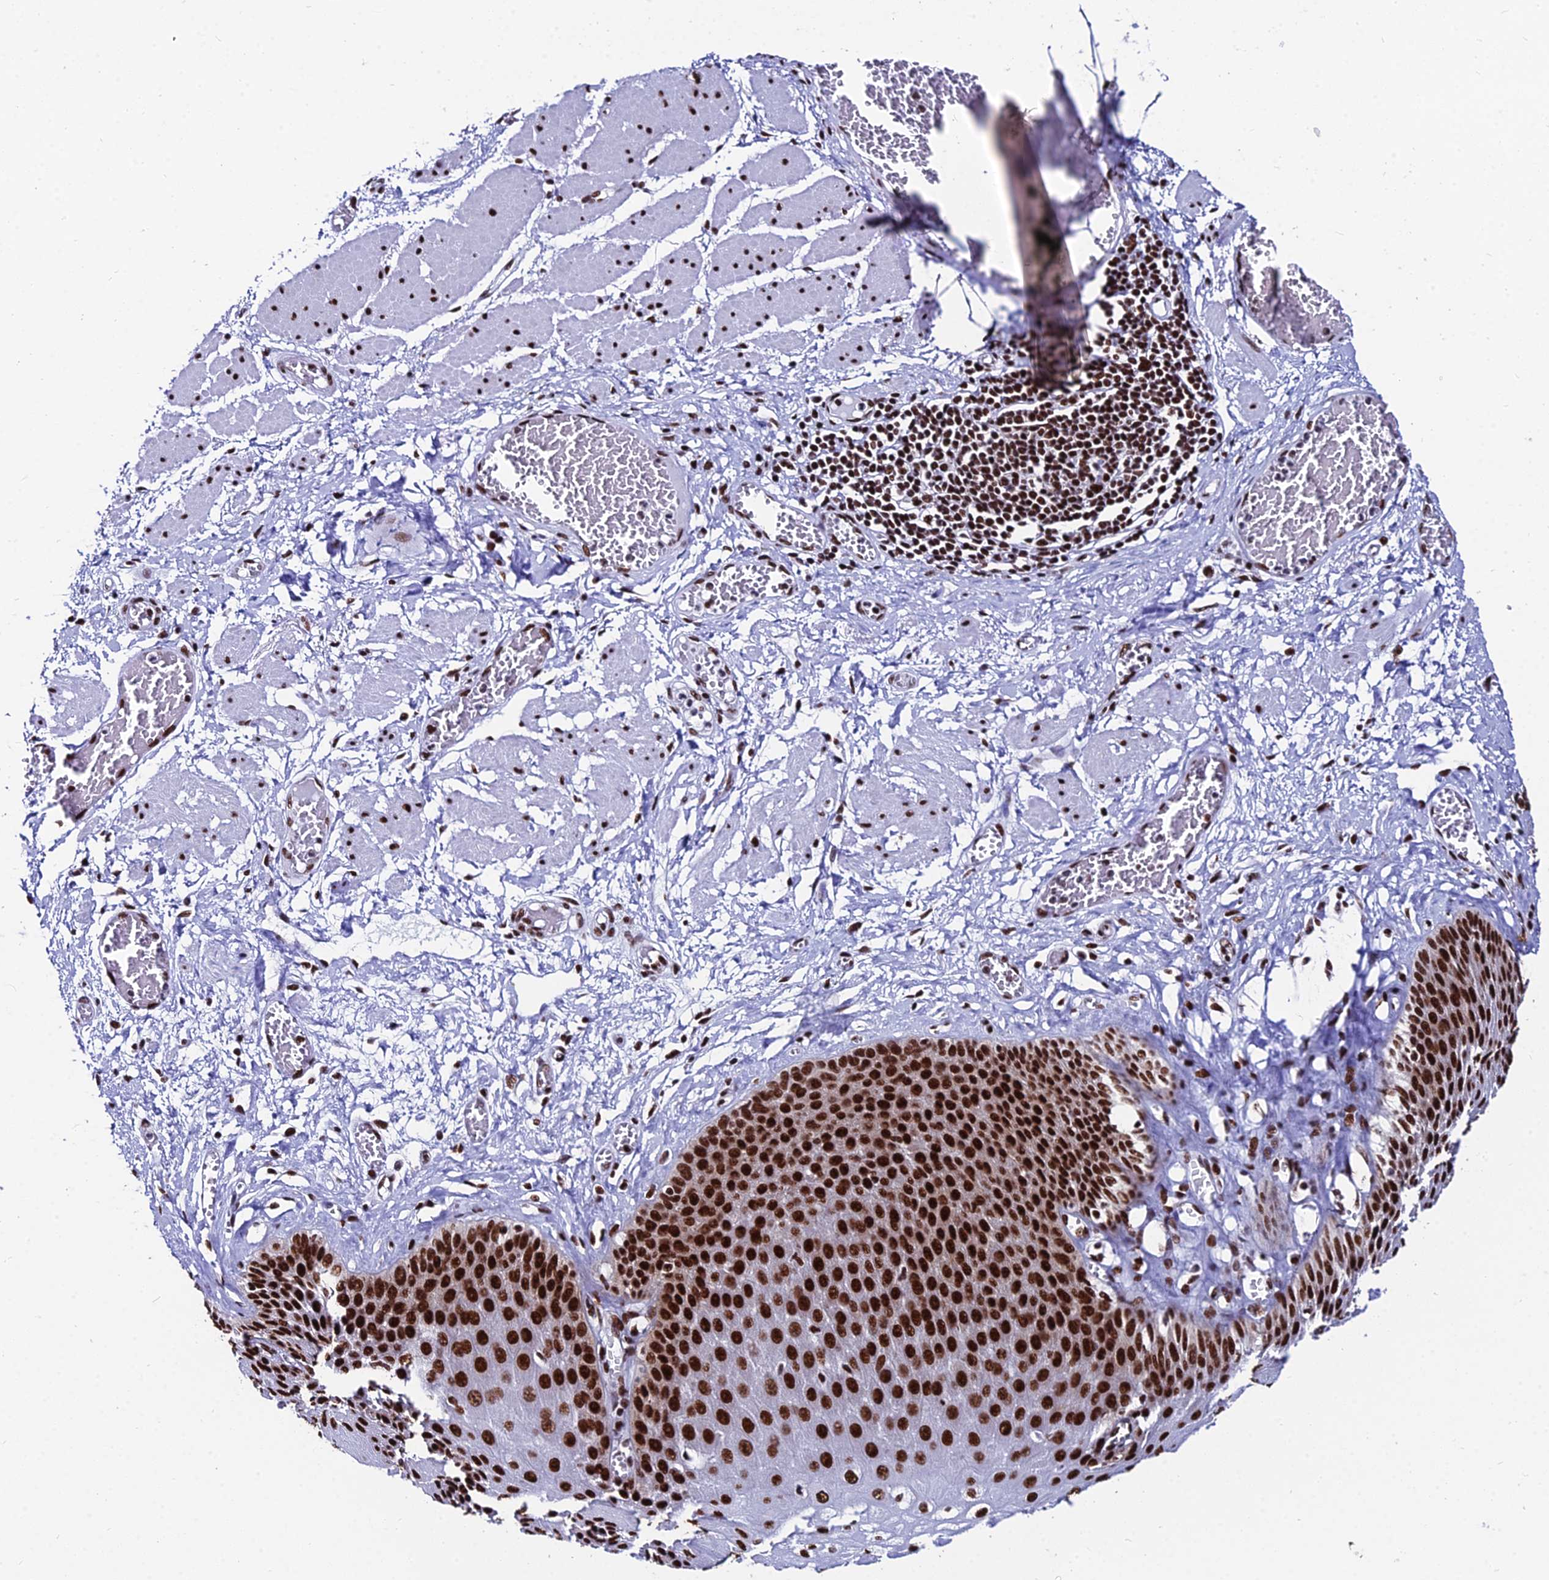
{"staining": {"intensity": "strong", "quantity": ">75%", "location": "nuclear"}, "tissue": "esophagus", "cell_type": "Squamous epithelial cells", "image_type": "normal", "snomed": [{"axis": "morphology", "description": "Normal tissue, NOS"}, {"axis": "topography", "description": "Esophagus"}], "caption": "This histopathology image displays unremarkable esophagus stained with immunohistochemistry (IHC) to label a protein in brown. The nuclear of squamous epithelial cells show strong positivity for the protein. Nuclei are counter-stained blue.", "gene": "HNRNPH1", "patient": {"sex": "male", "age": 60}}